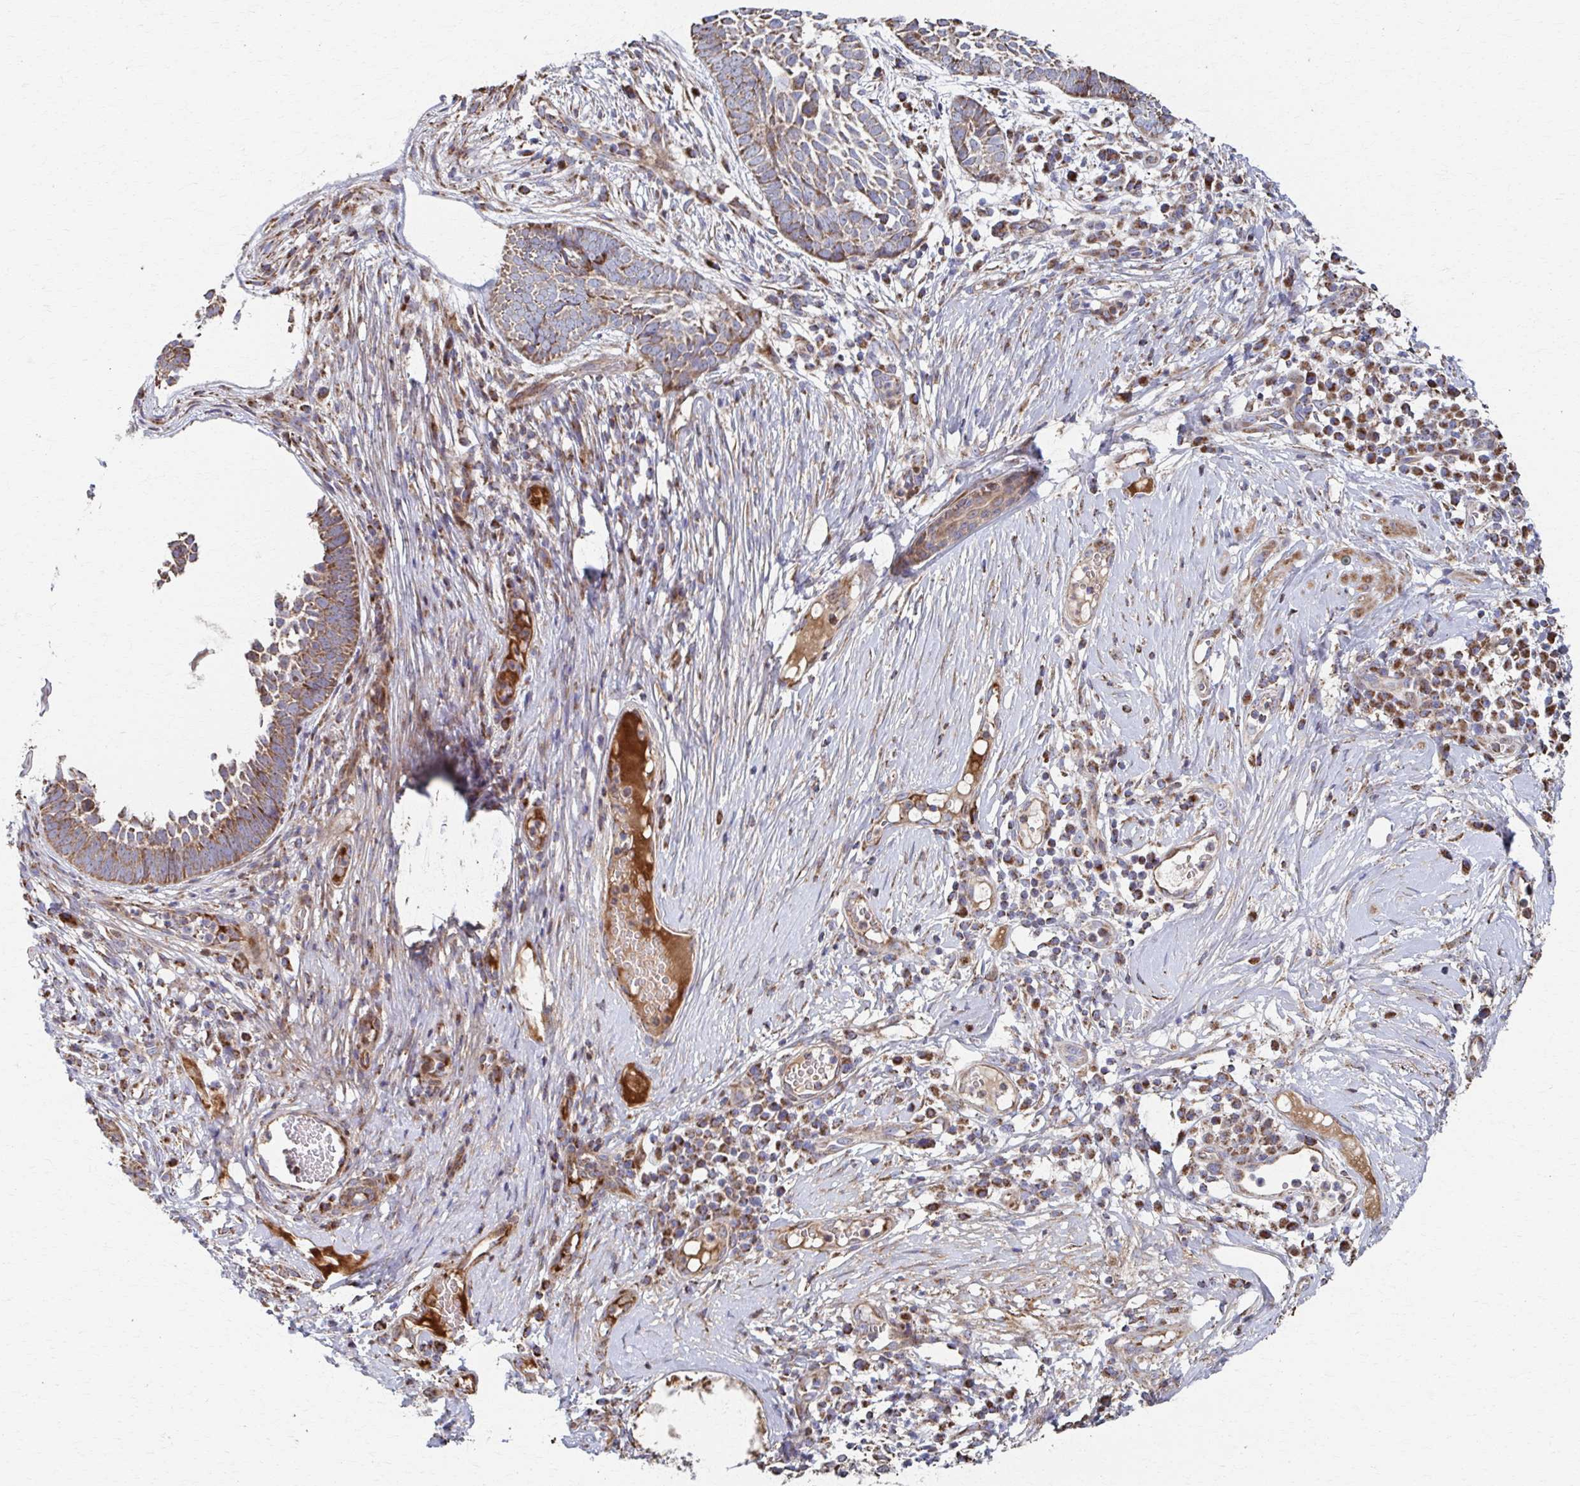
{"staining": {"intensity": "moderate", "quantity": "25%-75%", "location": "cytoplasmic/membranous"}, "tissue": "skin cancer", "cell_type": "Tumor cells", "image_type": "cancer", "snomed": [{"axis": "morphology", "description": "Basal cell carcinoma"}, {"axis": "topography", "description": "Skin"}], "caption": "IHC (DAB (3,3'-diaminobenzidine)) staining of skin cancer shows moderate cytoplasmic/membranous protein expression in approximately 25%-75% of tumor cells.", "gene": "SAT1", "patient": {"sex": "female", "age": 89}}